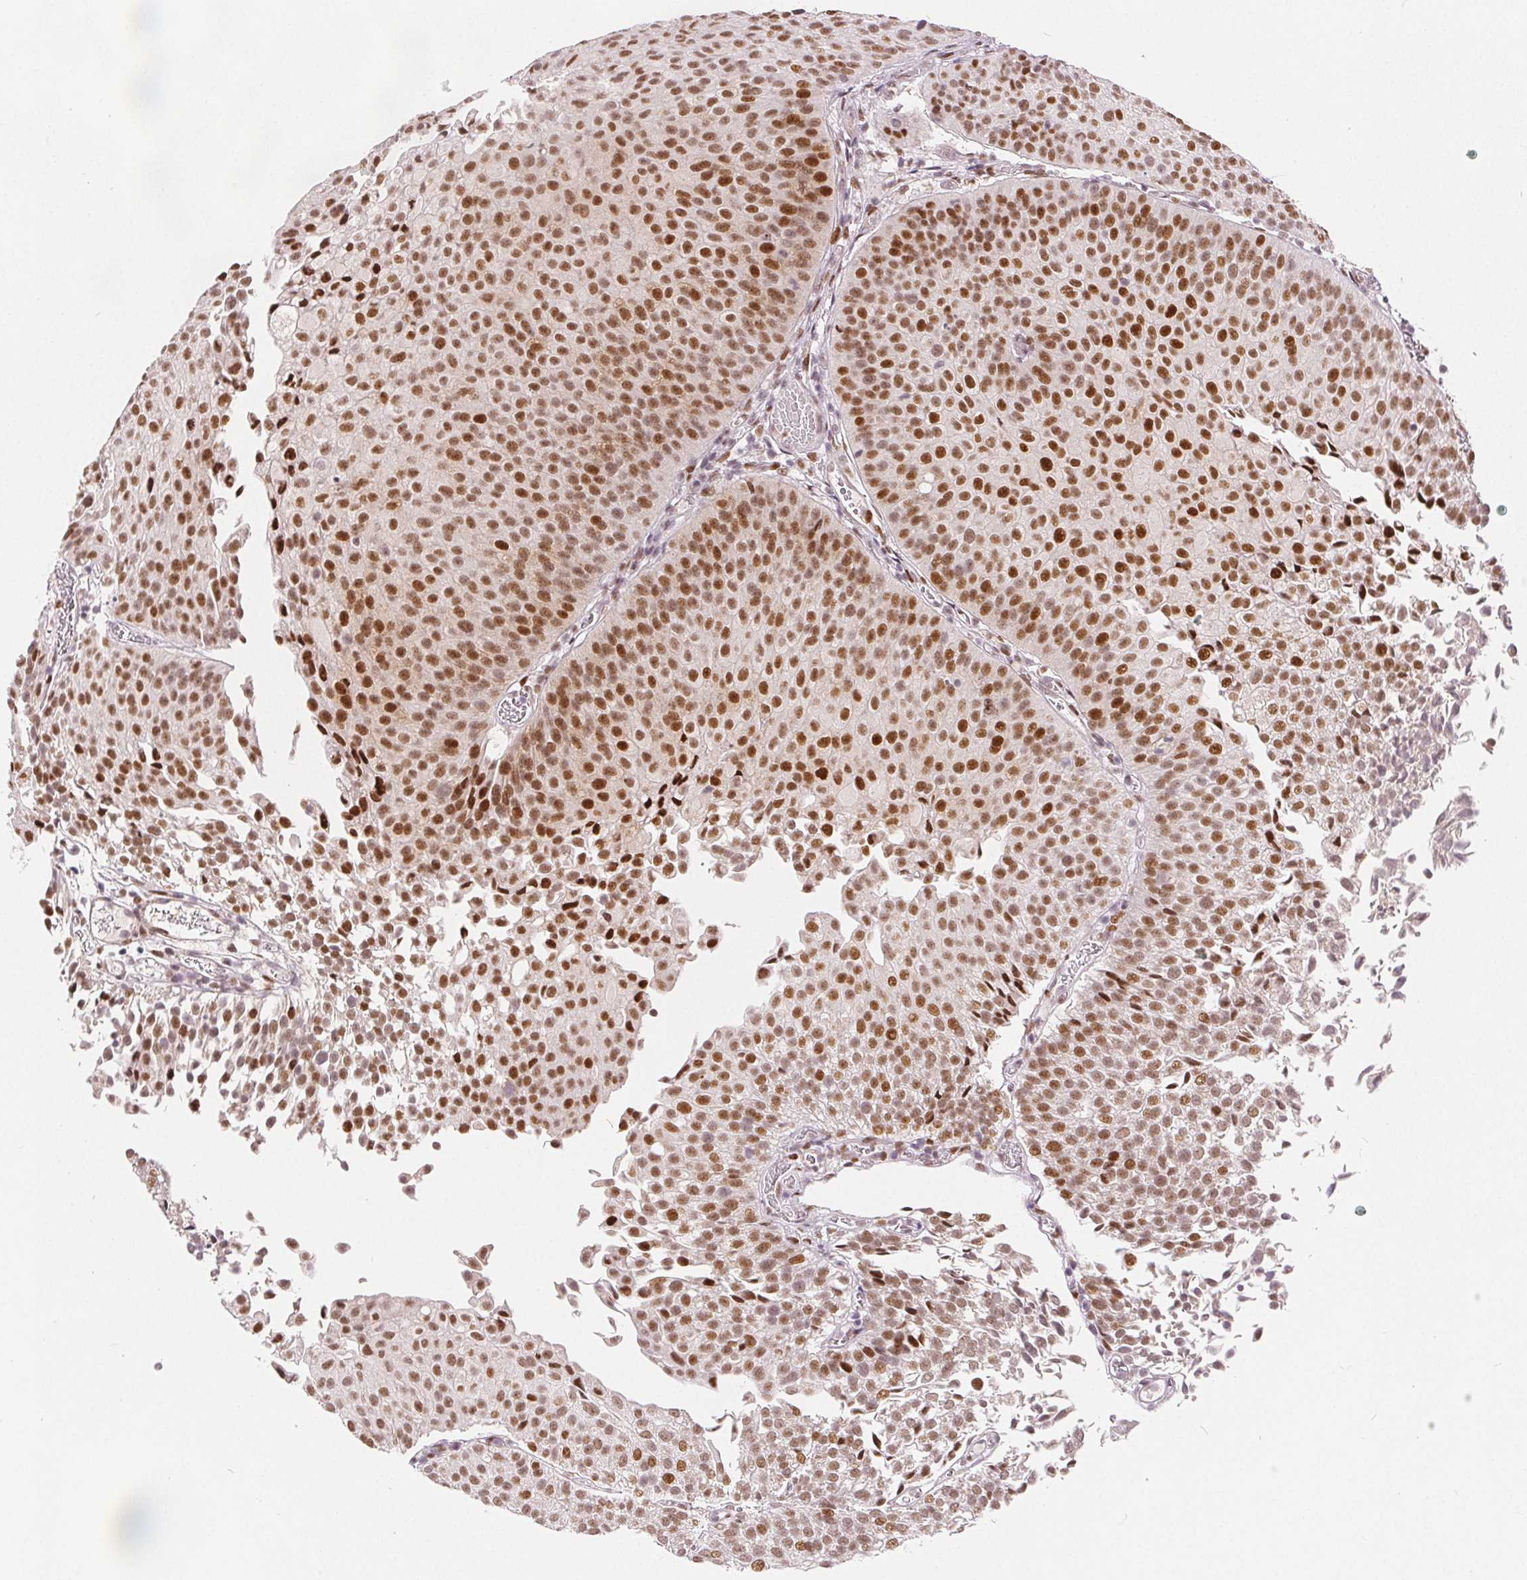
{"staining": {"intensity": "moderate", "quantity": ">75%", "location": "nuclear"}, "tissue": "urothelial cancer", "cell_type": "Tumor cells", "image_type": "cancer", "snomed": [{"axis": "morphology", "description": "Urothelial carcinoma, Low grade"}, {"axis": "topography", "description": "Urinary bladder"}], "caption": "Immunohistochemistry (IHC) (DAB) staining of low-grade urothelial carcinoma shows moderate nuclear protein positivity in approximately >75% of tumor cells.", "gene": "ZNF703", "patient": {"sex": "male", "age": 80}}